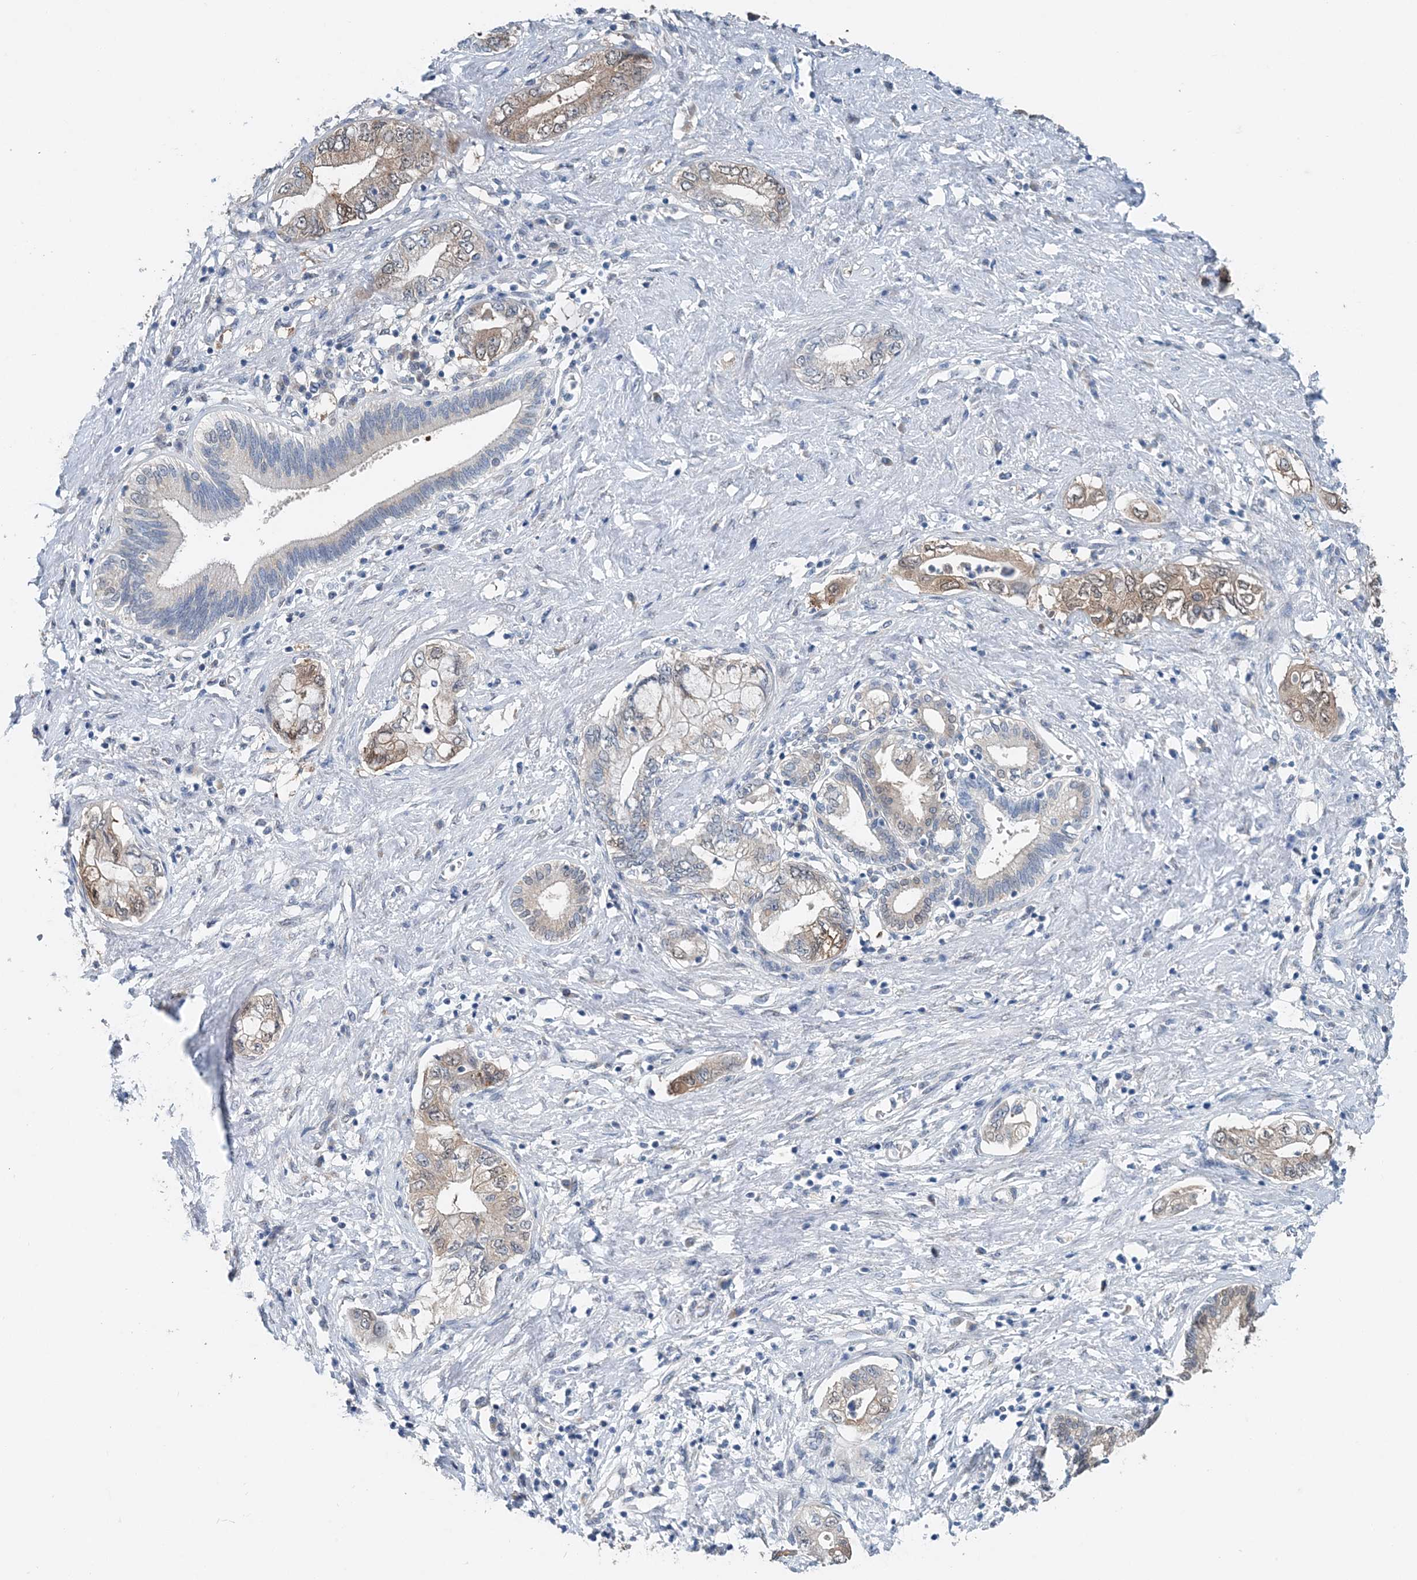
{"staining": {"intensity": "weak", "quantity": "25%-75%", "location": "cytoplasmic/membranous"}, "tissue": "pancreatic cancer", "cell_type": "Tumor cells", "image_type": "cancer", "snomed": [{"axis": "morphology", "description": "Adenocarcinoma, NOS"}, {"axis": "topography", "description": "Pancreas"}], "caption": "Human pancreatic adenocarcinoma stained with a protein marker displays weak staining in tumor cells.", "gene": "PFN2", "patient": {"sex": "female", "age": 73}}